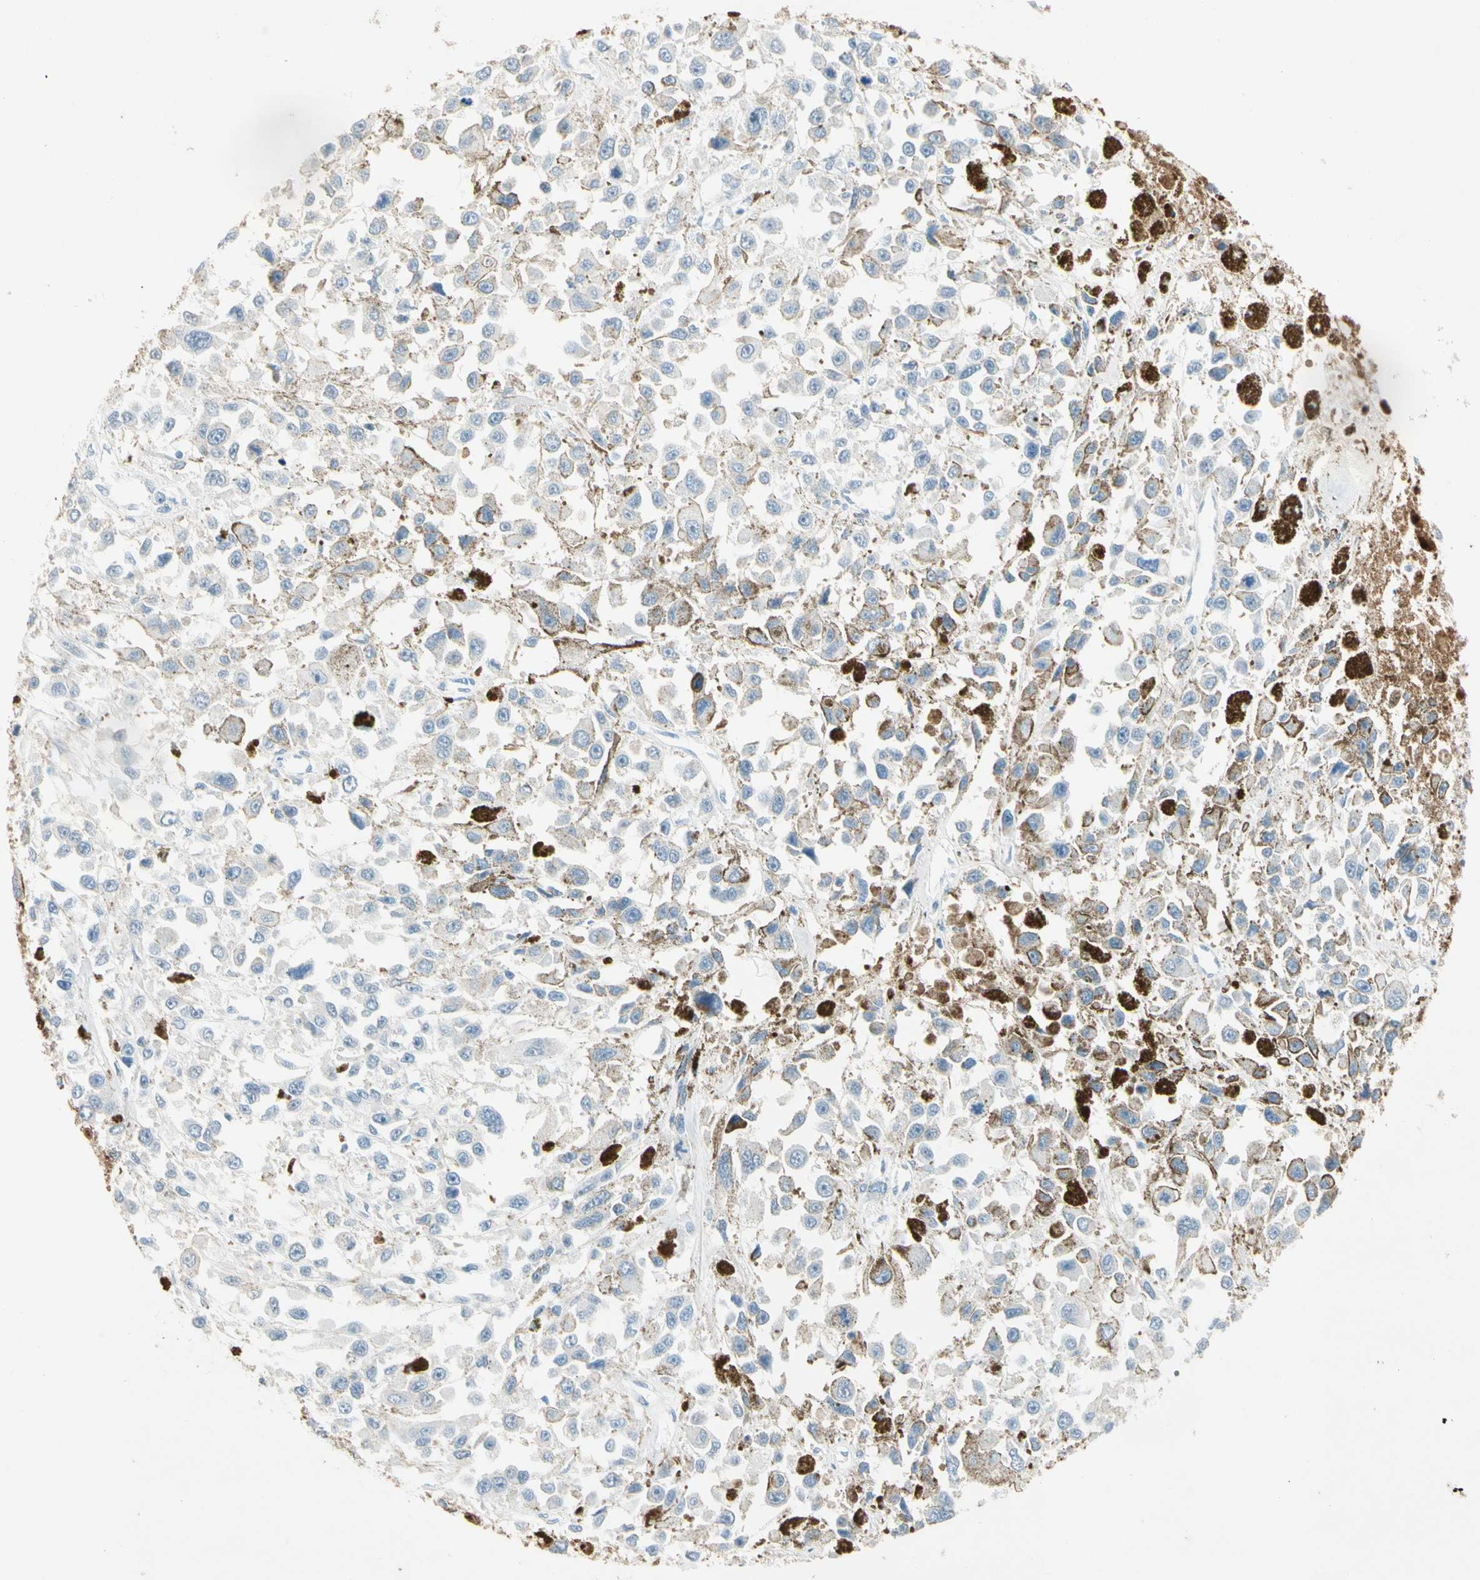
{"staining": {"intensity": "negative", "quantity": "none", "location": "none"}, "tissue": "melanoma", "cell_type": "Tumor cells", "image_type": "cancer", "snomed": [{"axis": "morphology", "description": "Malignant melanoma, Metastatic site"}, {"axis": "topography", "description": "Lymph node"}], "caption": "Malignant melanoma (metastatic site) was stained to show a protein in brown. There is no significant positivity in tumor cells.", "gene": "SERPIND1", "patient": {"sex": "male", "age": 59}}